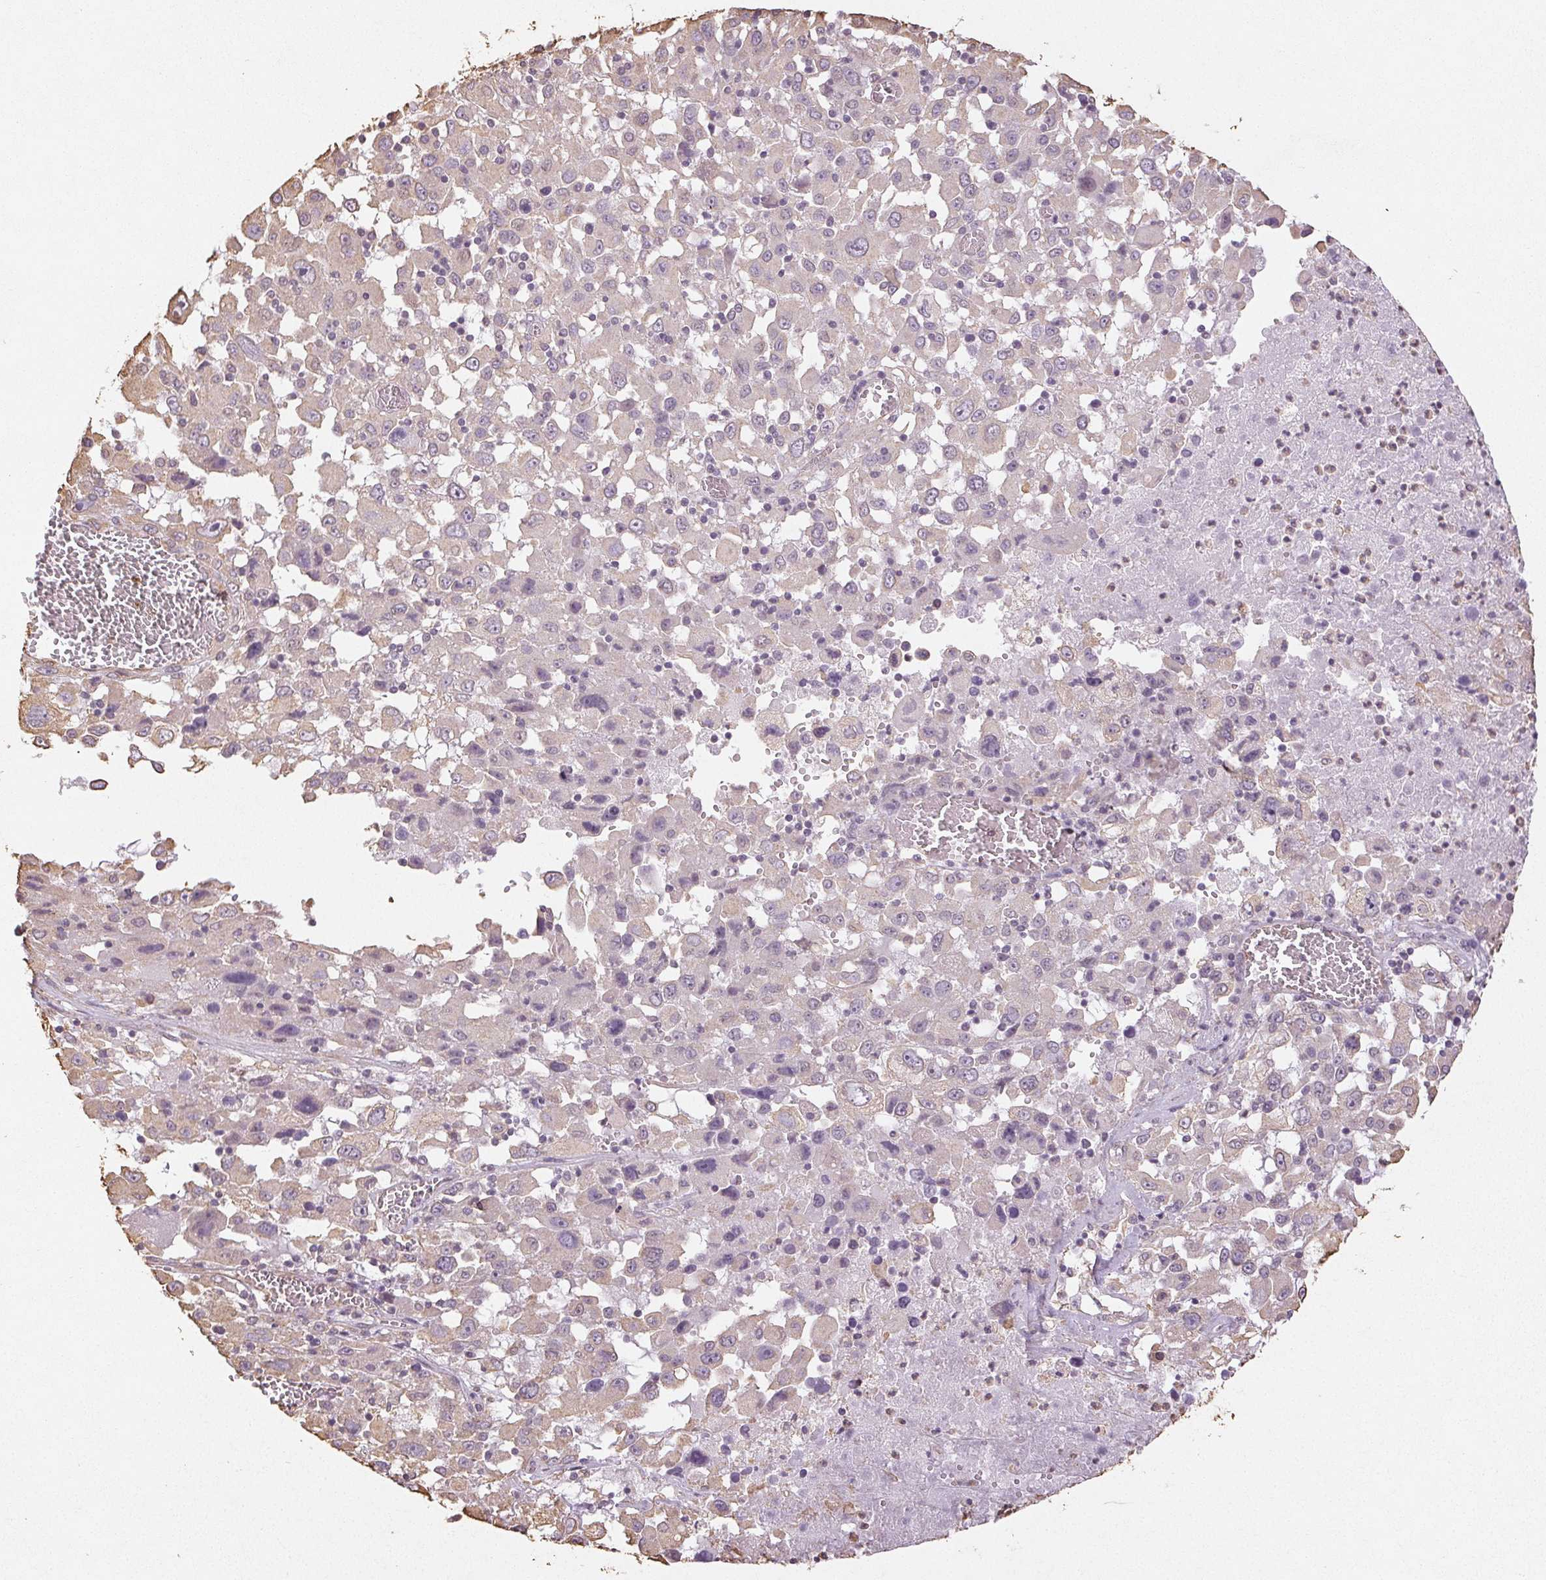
{"staining": {"intensity": "negative", "quantity": "none", "location": "none"}, "tissue": "melanoma", "cell_type": "Tumor cells", "image_type": "cancer", "snomed": [{"axis": "morphology", "description": "Malignant melanoma, Metastatic site"}, {"axis": "topography", "description": "Soft tissue"}], "caption": "This histopathology image is of melanoma stained with IHC to label a protein in brown with the nuclei are counter-stained blue. There is no expression in tumor cells.", "gene": "COL7A1", "patient": {"sex": "male", "age": 50}}